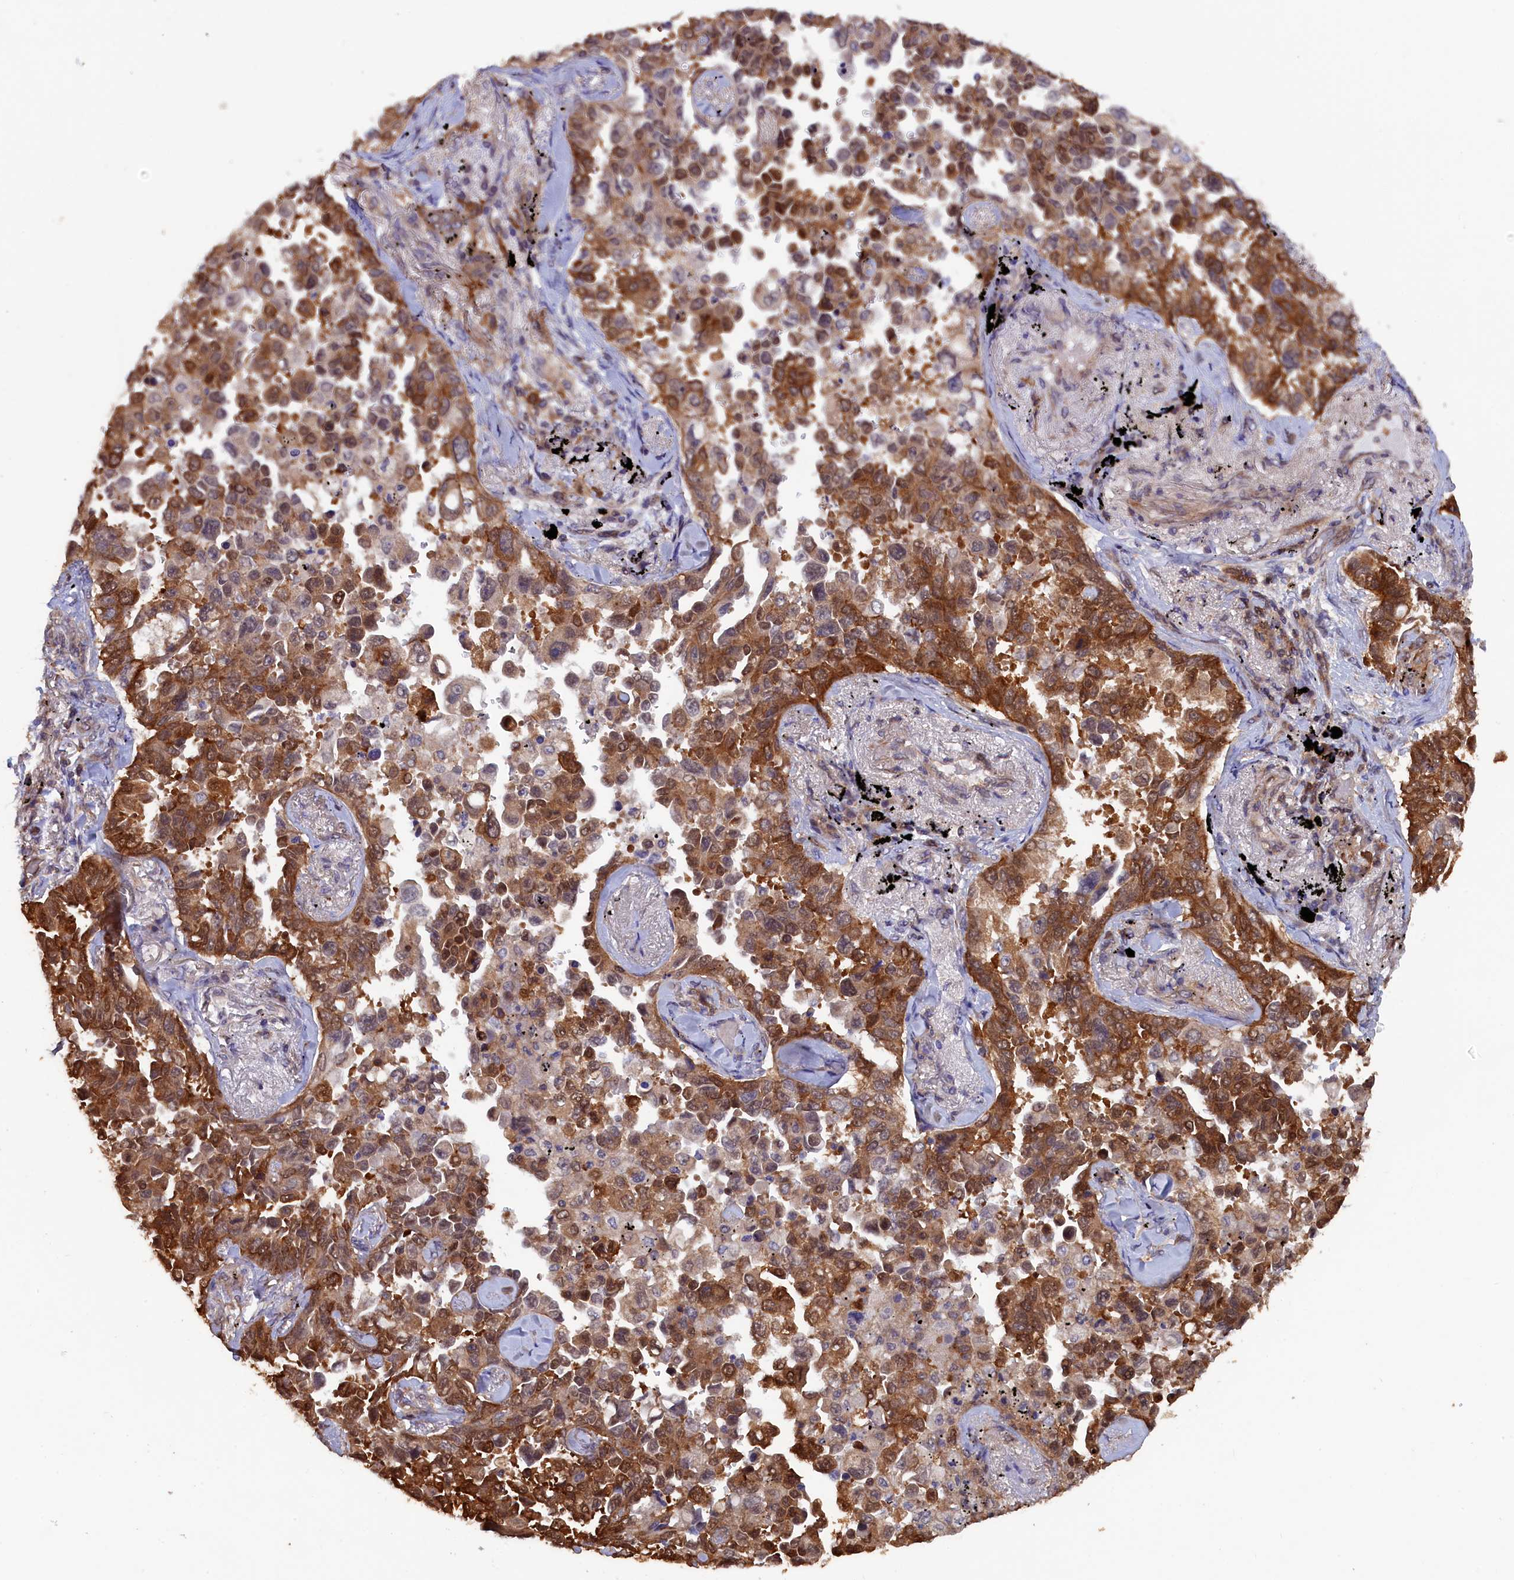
{"staining": {"intensity": "strong", "quantity": ">75%", "location": "cytoplasmic/membranous"}, "tissue": "lung cancer", "cell_type": "Tumor cells", "image_type": "cancer", "snomed": [{"axis": "morphology", "description": "Adenocarcinoma, NOS"}, {"axis": "topography", "description": "Lung"}], "caption": "Adenocarcinoma (lung) stained with a brown dye shows strong cytoplasmic/membranous positive positivity in approximately >75% of tumor cells.", "gene": "JPT2", "patient": {"sex": "female", "age": 67}}